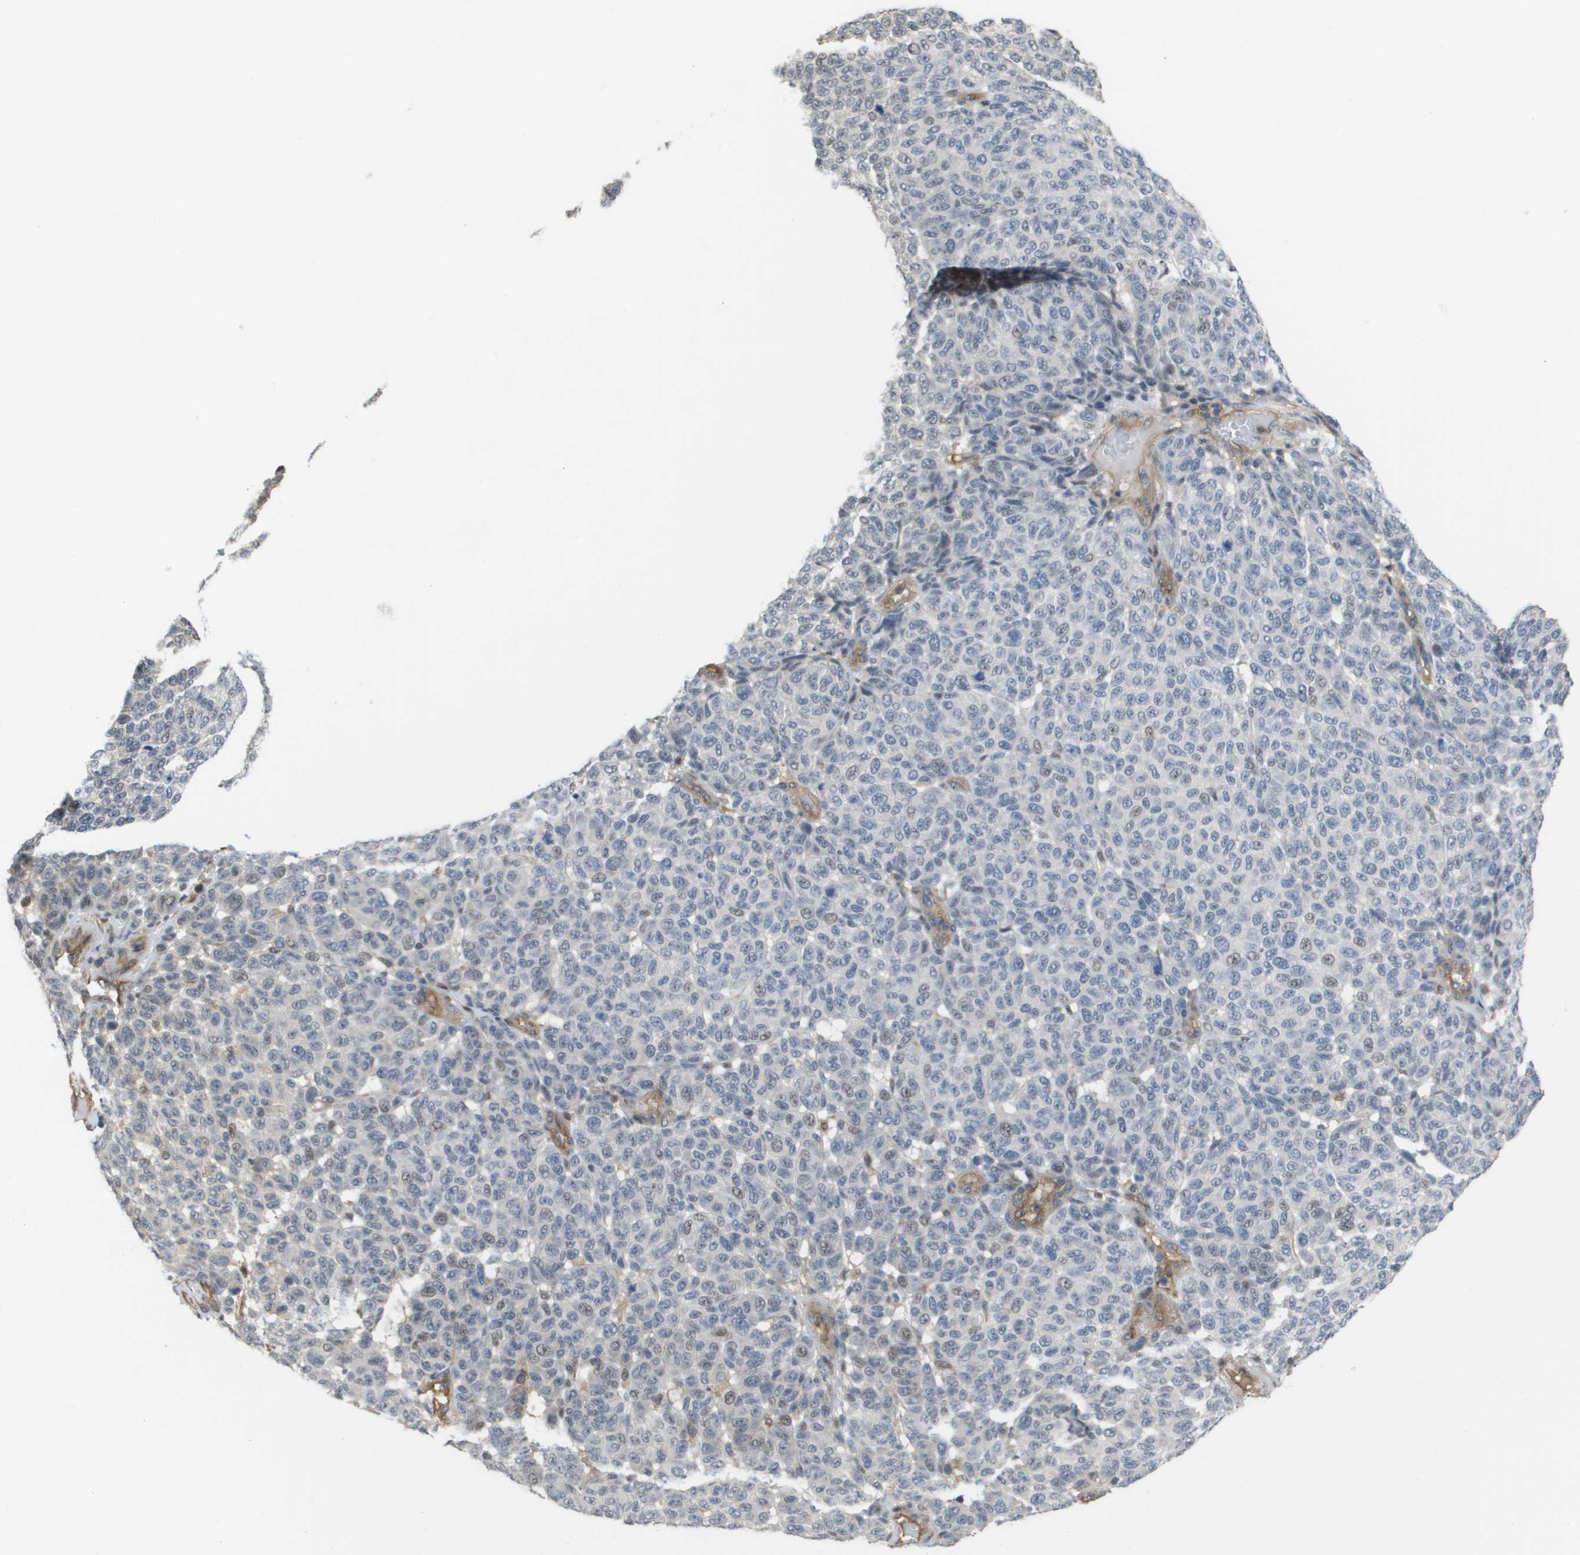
{"staining": {"intensity": "weak", "quantity": "<25%", "location": "nuclear"}, "tissue": "melanoma", "cell_type": "Tumor cells", "image_type": "cancer", "snomed": [{"axis": "morphology", "description": "Malignant melanoma, NOS"}, {"axis": "topography", "description": "Skin"}], "caption": "Immunohistochemistry (IHC) of human malignant melanoma exhibits no expression in tumor cells.", "gene": "RNF112", "patient": {"sex": "male", "age": 59}}